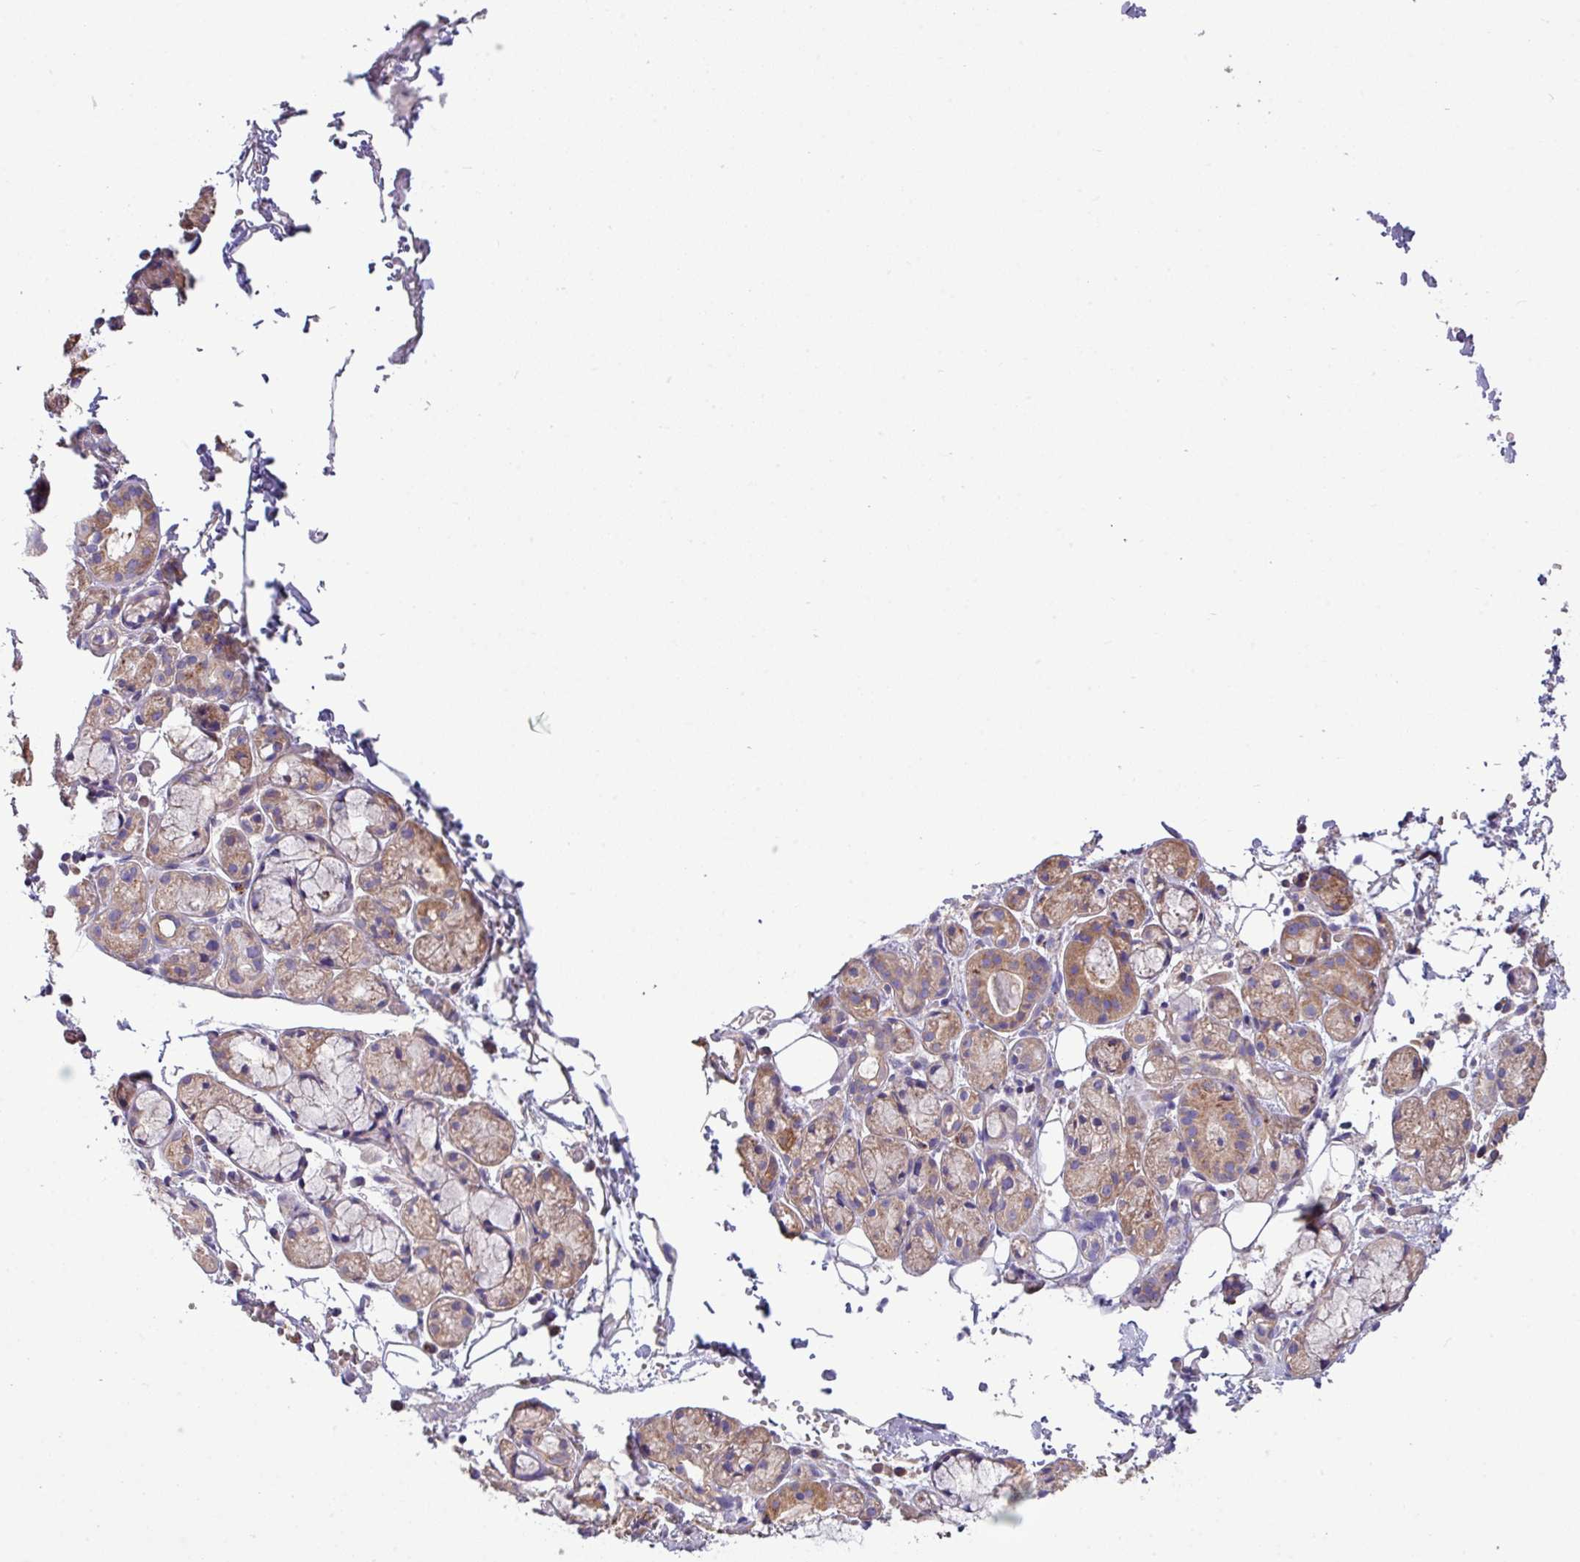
{"staining": {"intensity": "moderate", "quantity": ">75%", "location": "cytoplasmic/membranous"}, "tissue": "salivary gland", "cell_type": "Glandular cells", "image_type": "normal", "snomed": [{"axis": "morphology", "description": "Normal tissue, NOS"}, {"axis": "topography", "description": "Salivary gland"}], "caption": "Immunohistochemical staining of unremarkable salivary gland exhibits moderate cytoplasmic/membranous protein positivity in about >75% of glandular cells.", "gene": "PPM1J", "patient": {"sex": "male", "age": 82}}